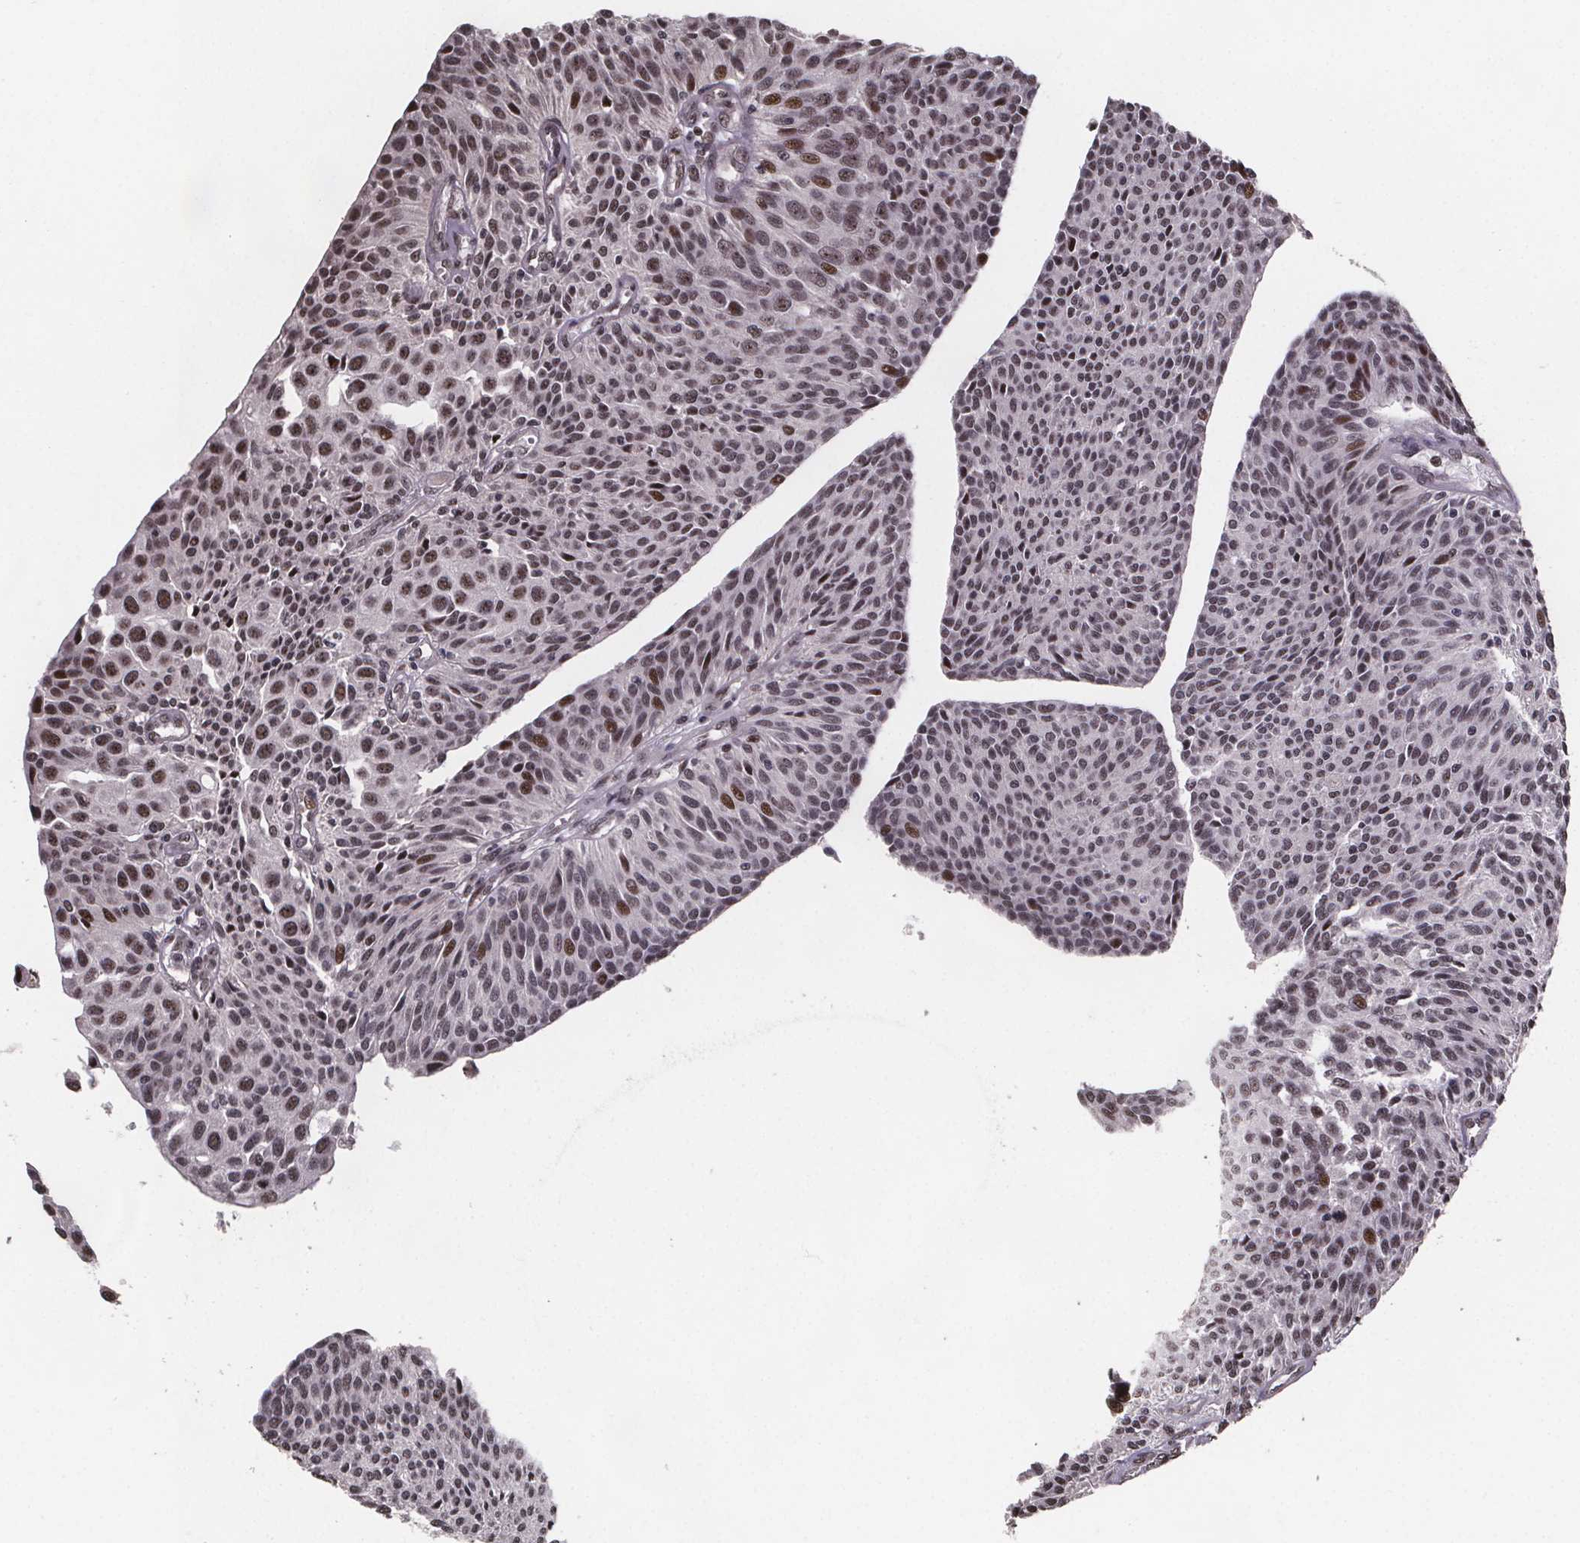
{"staining": {"intensity": "moderate", "quantity": ">75%", "location": "nuclear"}, "tissue": "urothelial cancer", "cell_type": "Tumor cells", "image_type": "cancer", "snomed": [{"axis": "morphology", "description": "Urothelial carcinoma, NOS"}, {"axis": "topography", "description": "Urinary bladder"}], "caption": "There is medium levels of moderate nuclear positivity in tumor cells of urothelial cancer, as demonstrated by immunohistochemical staining (brown color).", "gene": "U2SURP", "patient": {"sex": "male", "age": 55}}